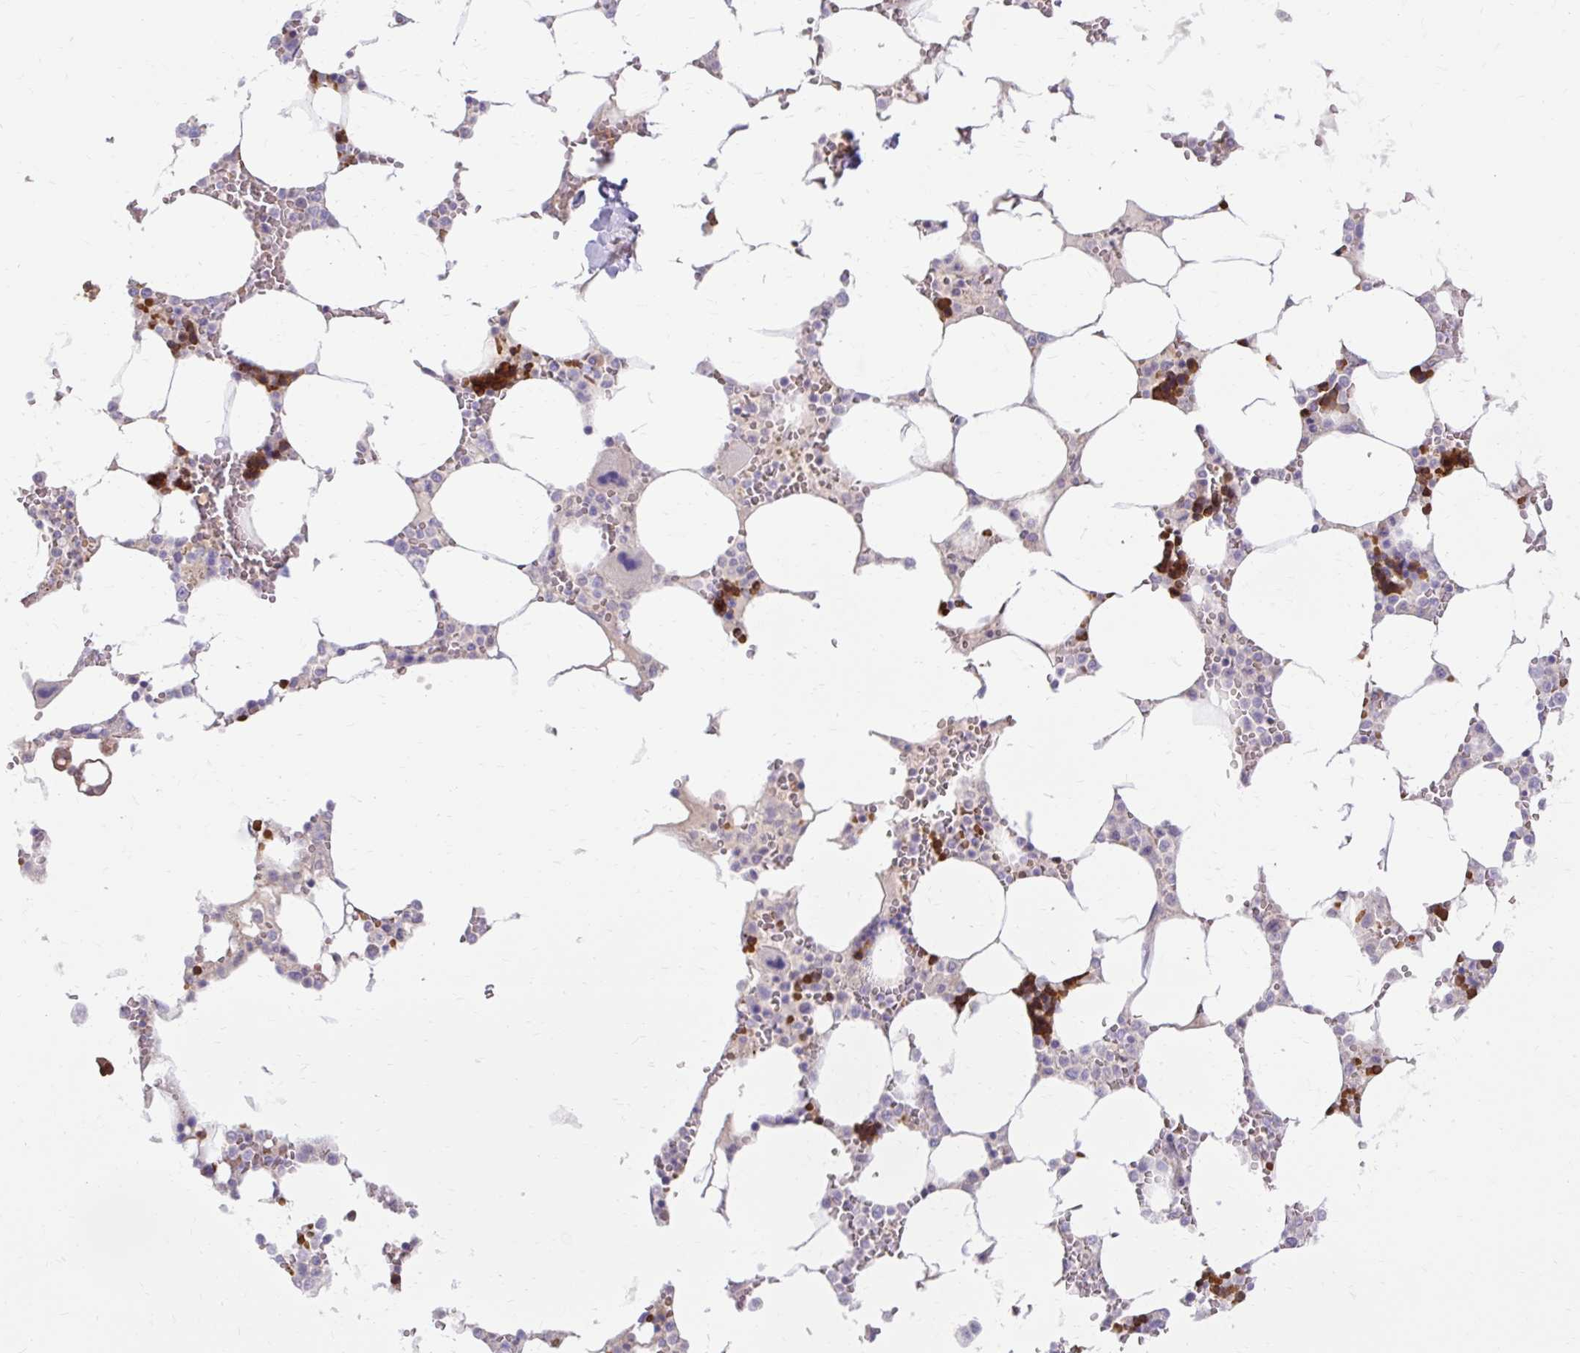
{"staining": {"intensity": "strong", "quantity": "<25%", "location": "cytoplasmic/membranous"}, "tissue": "bone marrow", "cell_type": "Hematopoietic cells", "image_type": "normal", "snomed": [{"axis": "morphology", "description": "Normal tissue, NOS"}, {"axis": "topography", "description": "Bone marrow"}], "caption": "A medium amount of strong cytoplasmic/membranous positivity is present in about <25% of hematopoietic cells in normal bone marrow.", "gene": "USHBP1", "patient": {"sex": "male", "age": 64}}